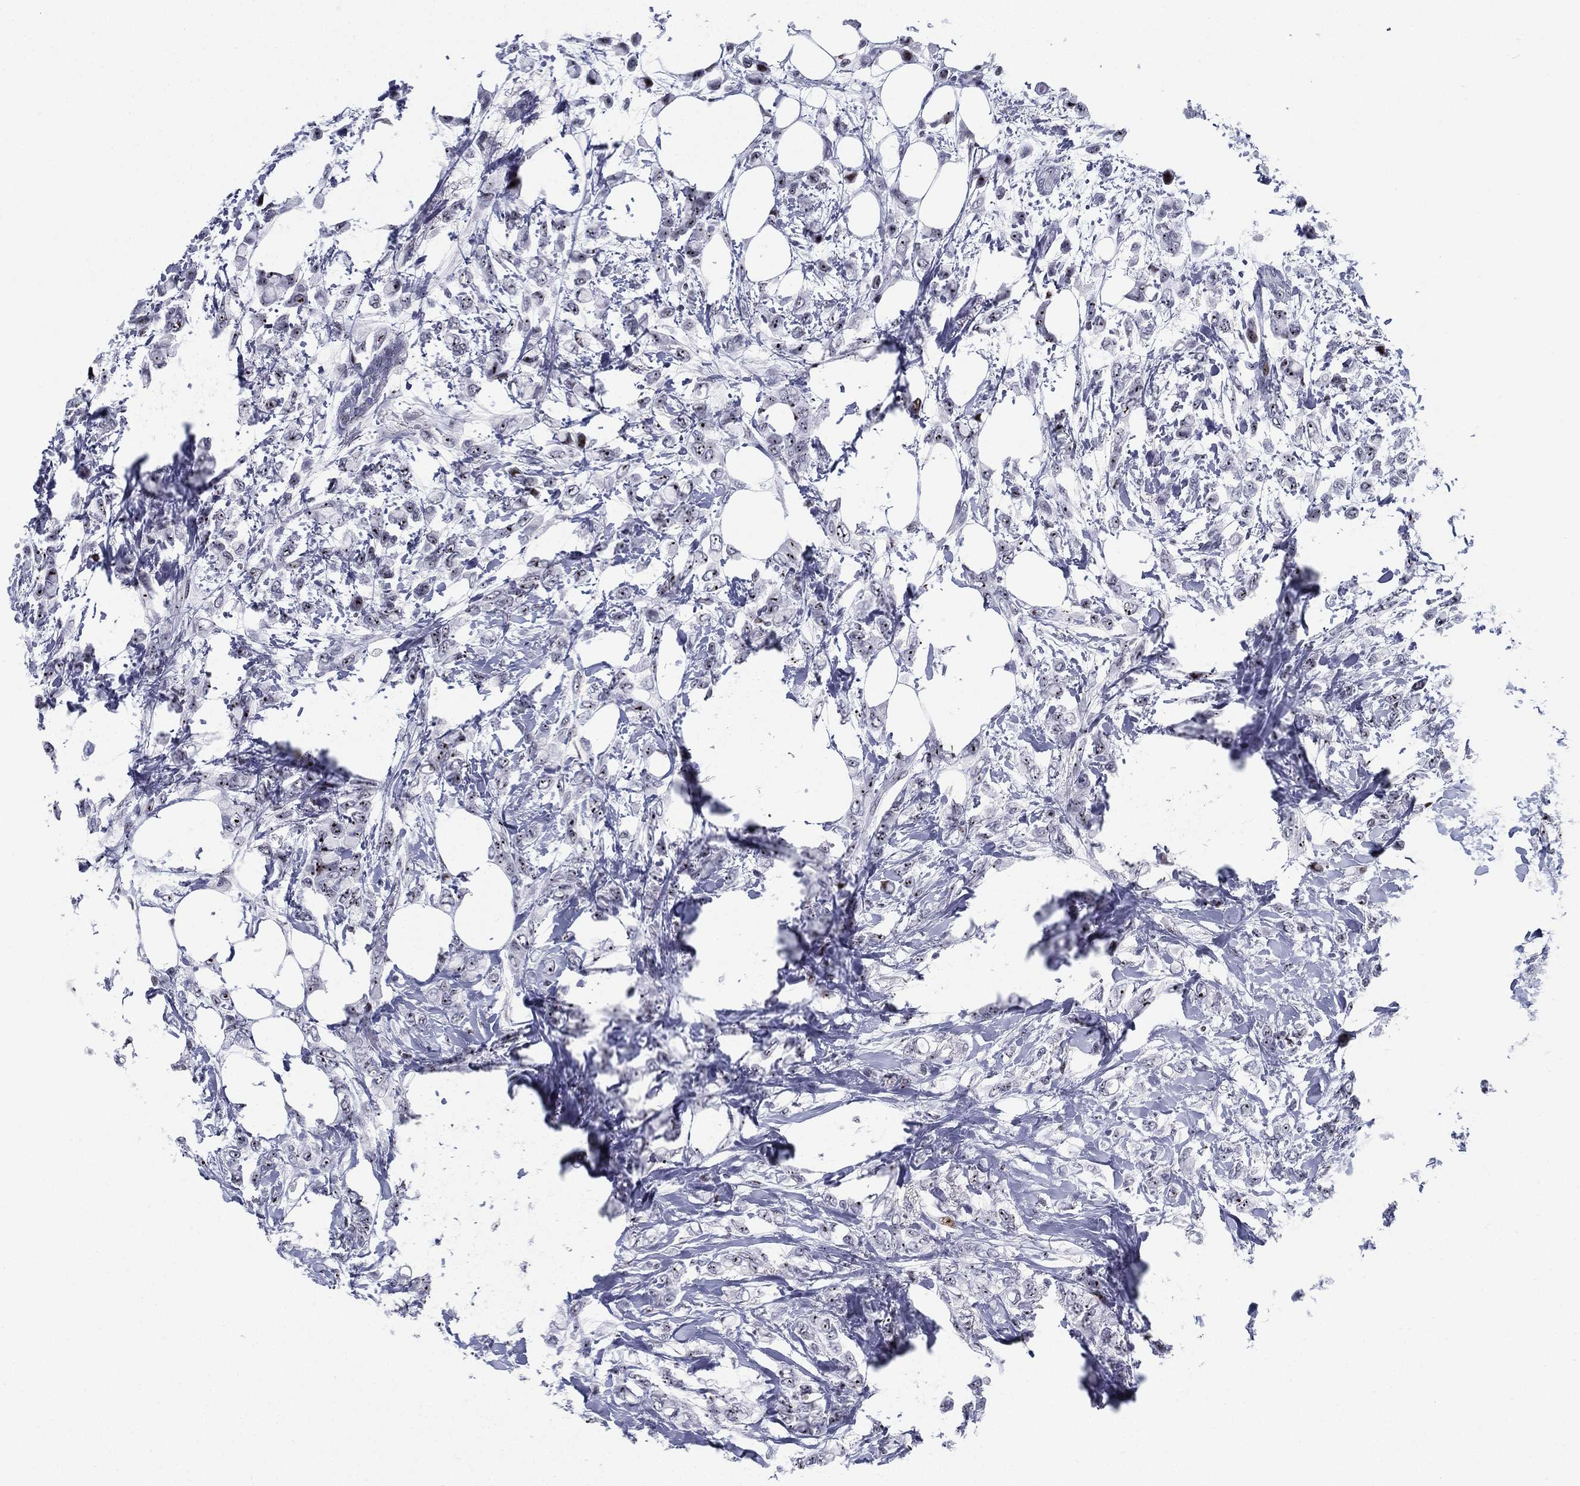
{"staining": {"intensity": "negative", "quantity": "none", "location": "none"}, "tissue": "breast cancer", "cell_type": "Tumor cells", "image_type": "cancer", "snomed": [{"axis": "morphology", "description": "Lobular carcinoma"}, {"axis": "topography", "description": "Breast"}], "caption": "DAB immunohistochemical staining of human breast lobular carcinoma shows no significant positivity in tumor cells. (DAB (3,3'-diaminobenzidine) immunohistochemistry (IHC) with hematoxylin counter stain).", "gene": "CYB561D2", "patient": {"sex": "female", "age": 66}}